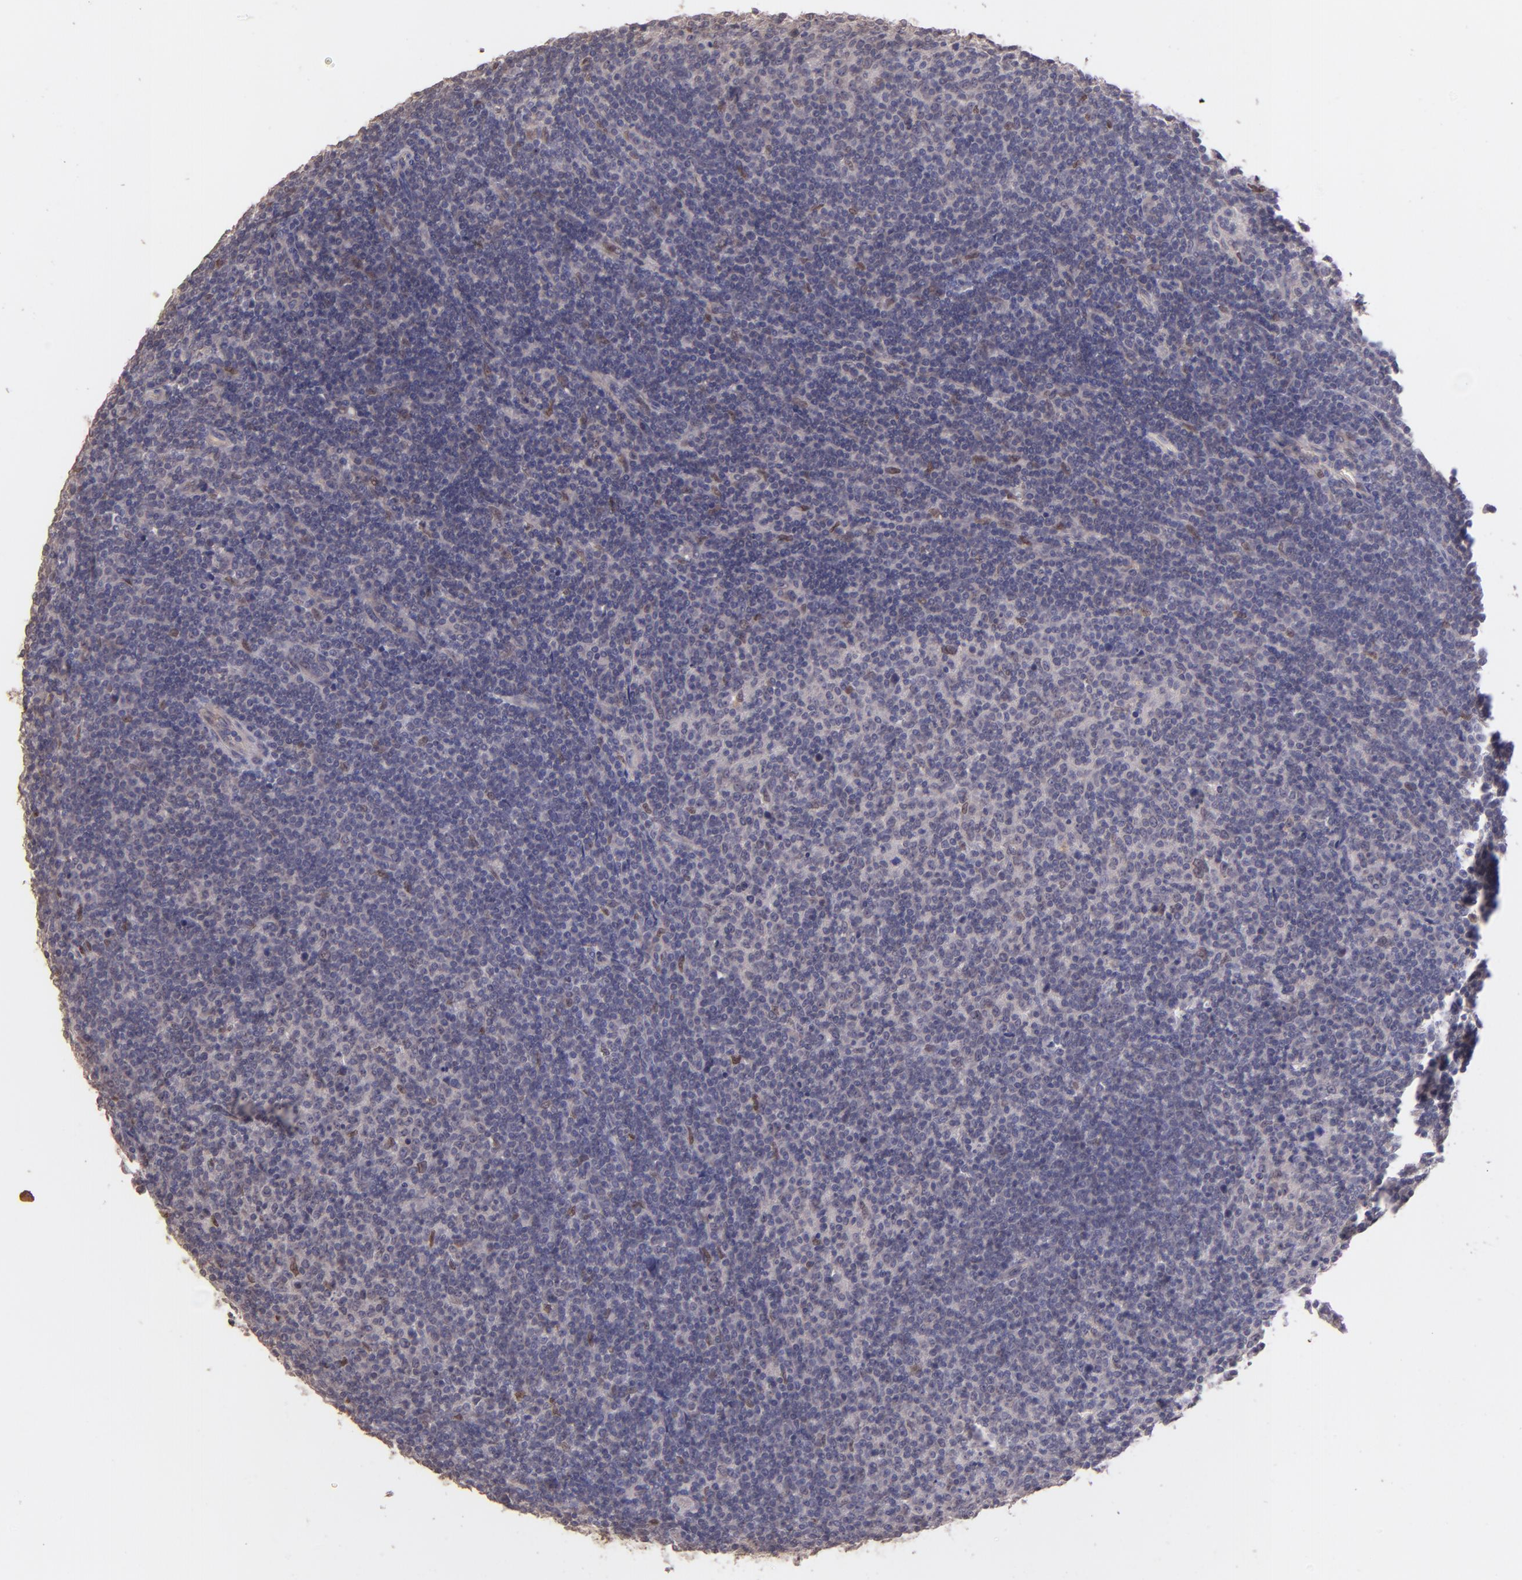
{"staining": {"intensity": "weak", "quantity": "<25%", "location": "cytoplasmic/membranous"}, "tissue": "lymphoma", "cell_type": "Tumor cells", "image_type": "cancer", "snomed": [{"axis": "morphology", "description": "Malignant lymphoma, non-Hodgkin's type, Low grade"}, {"axis": "topography", "description": "Lymph node"}], "caption": "IHC histopathology image of low-grade malignant lymphoma, non-Hodgkin's type stained for a protein (brown), which demonstrates no staining in tumor cells. (Stains: DAB (3,3'-diaminobenzidine) IHC with hematoxylin counter stain, Microscopy: brightfield microscopy at high magnification).", "gene": "NUP62CL", "patient": {"sex": "male", "age": 70}}